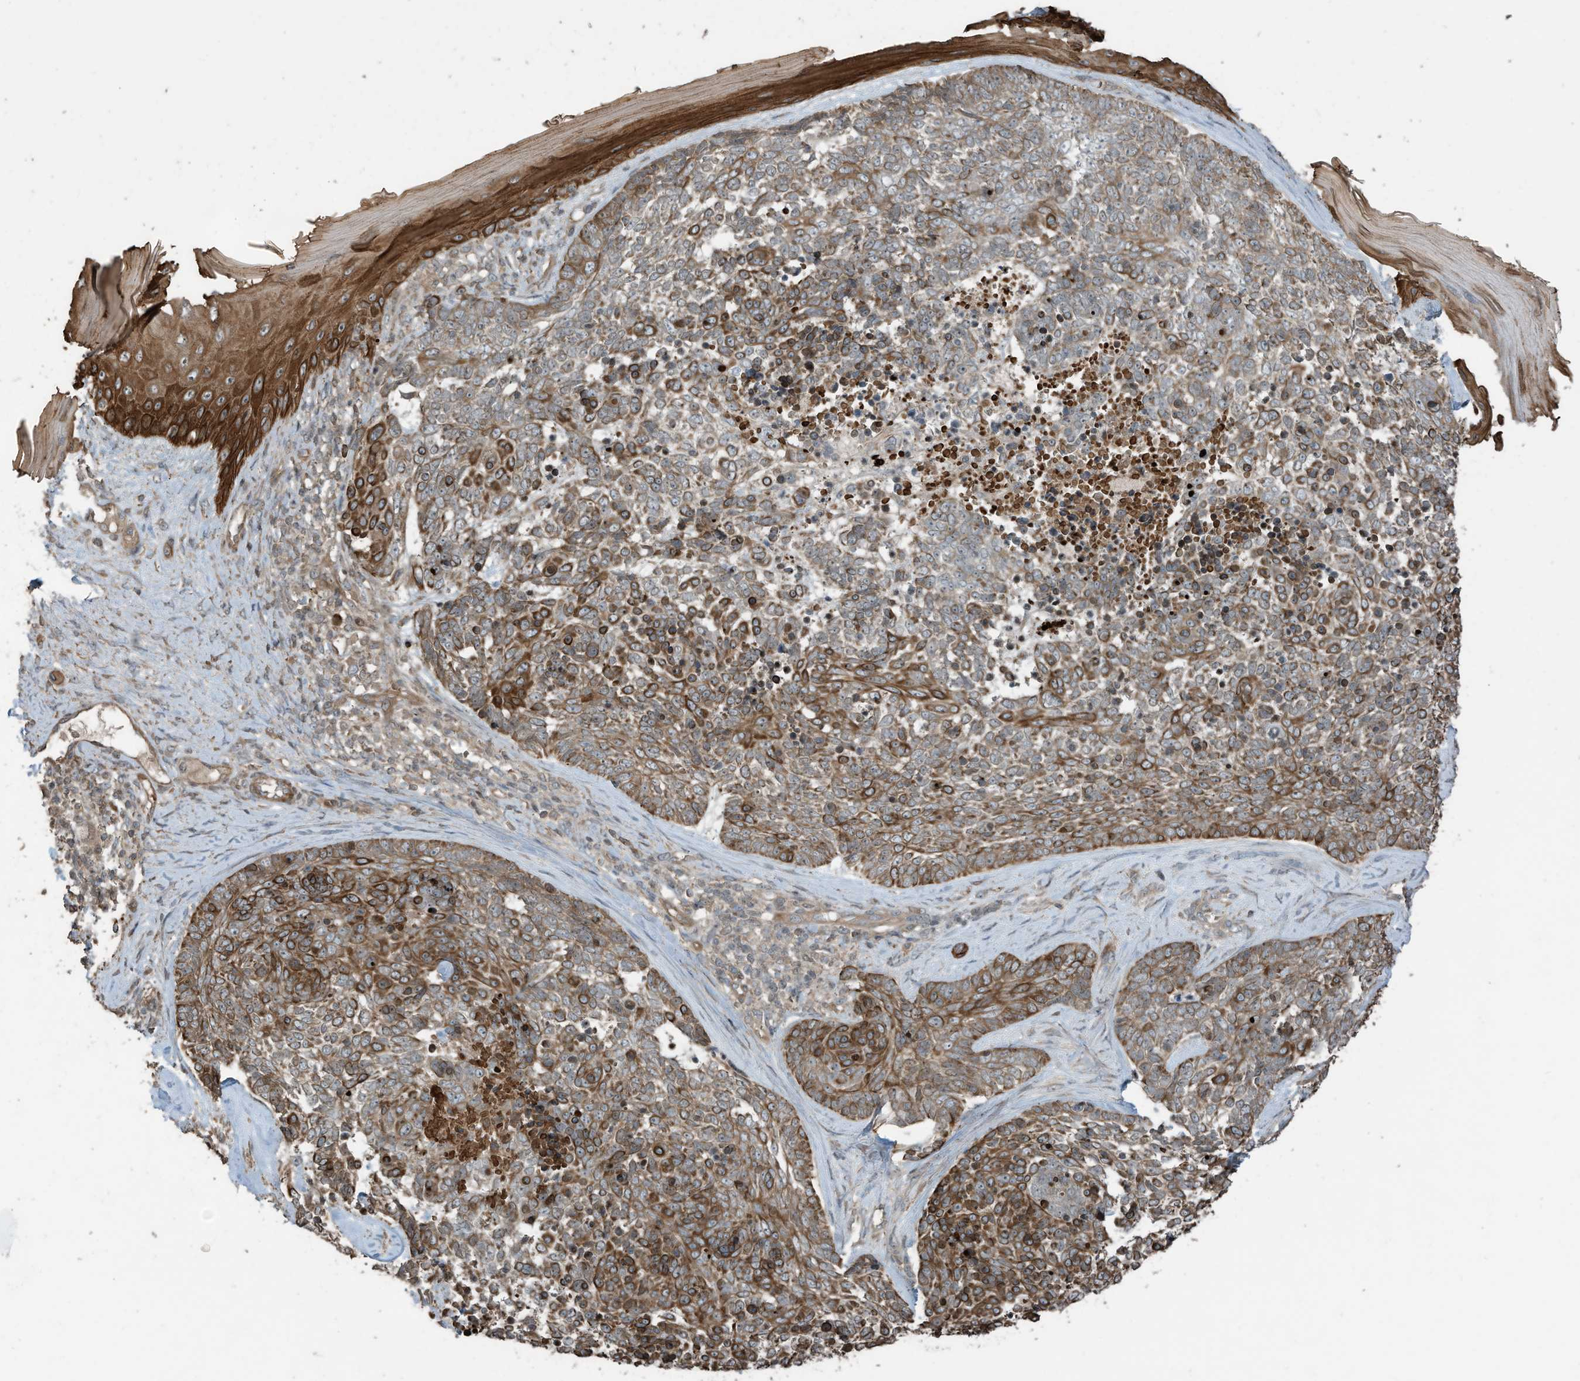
{"staining": {"intensity": "strong", "quantity": "25%-75%", "location": "cytoplasmic/membranous"}, "tissue": "skin cancer", "cell_type": "Tumor cells", "image_type": "cancer", "snomed": [{"axis": "morphology", "description": "Basal cell carcinoma"}, {"axis": "topography", "description": "Skin"}], "caption": "Human skin basal cell carcinoma stained with a protein marker demonstrates strong staining in tumor cells.", "gene": "ZNF653", "patient": {"sex": "female", "age": 81}}